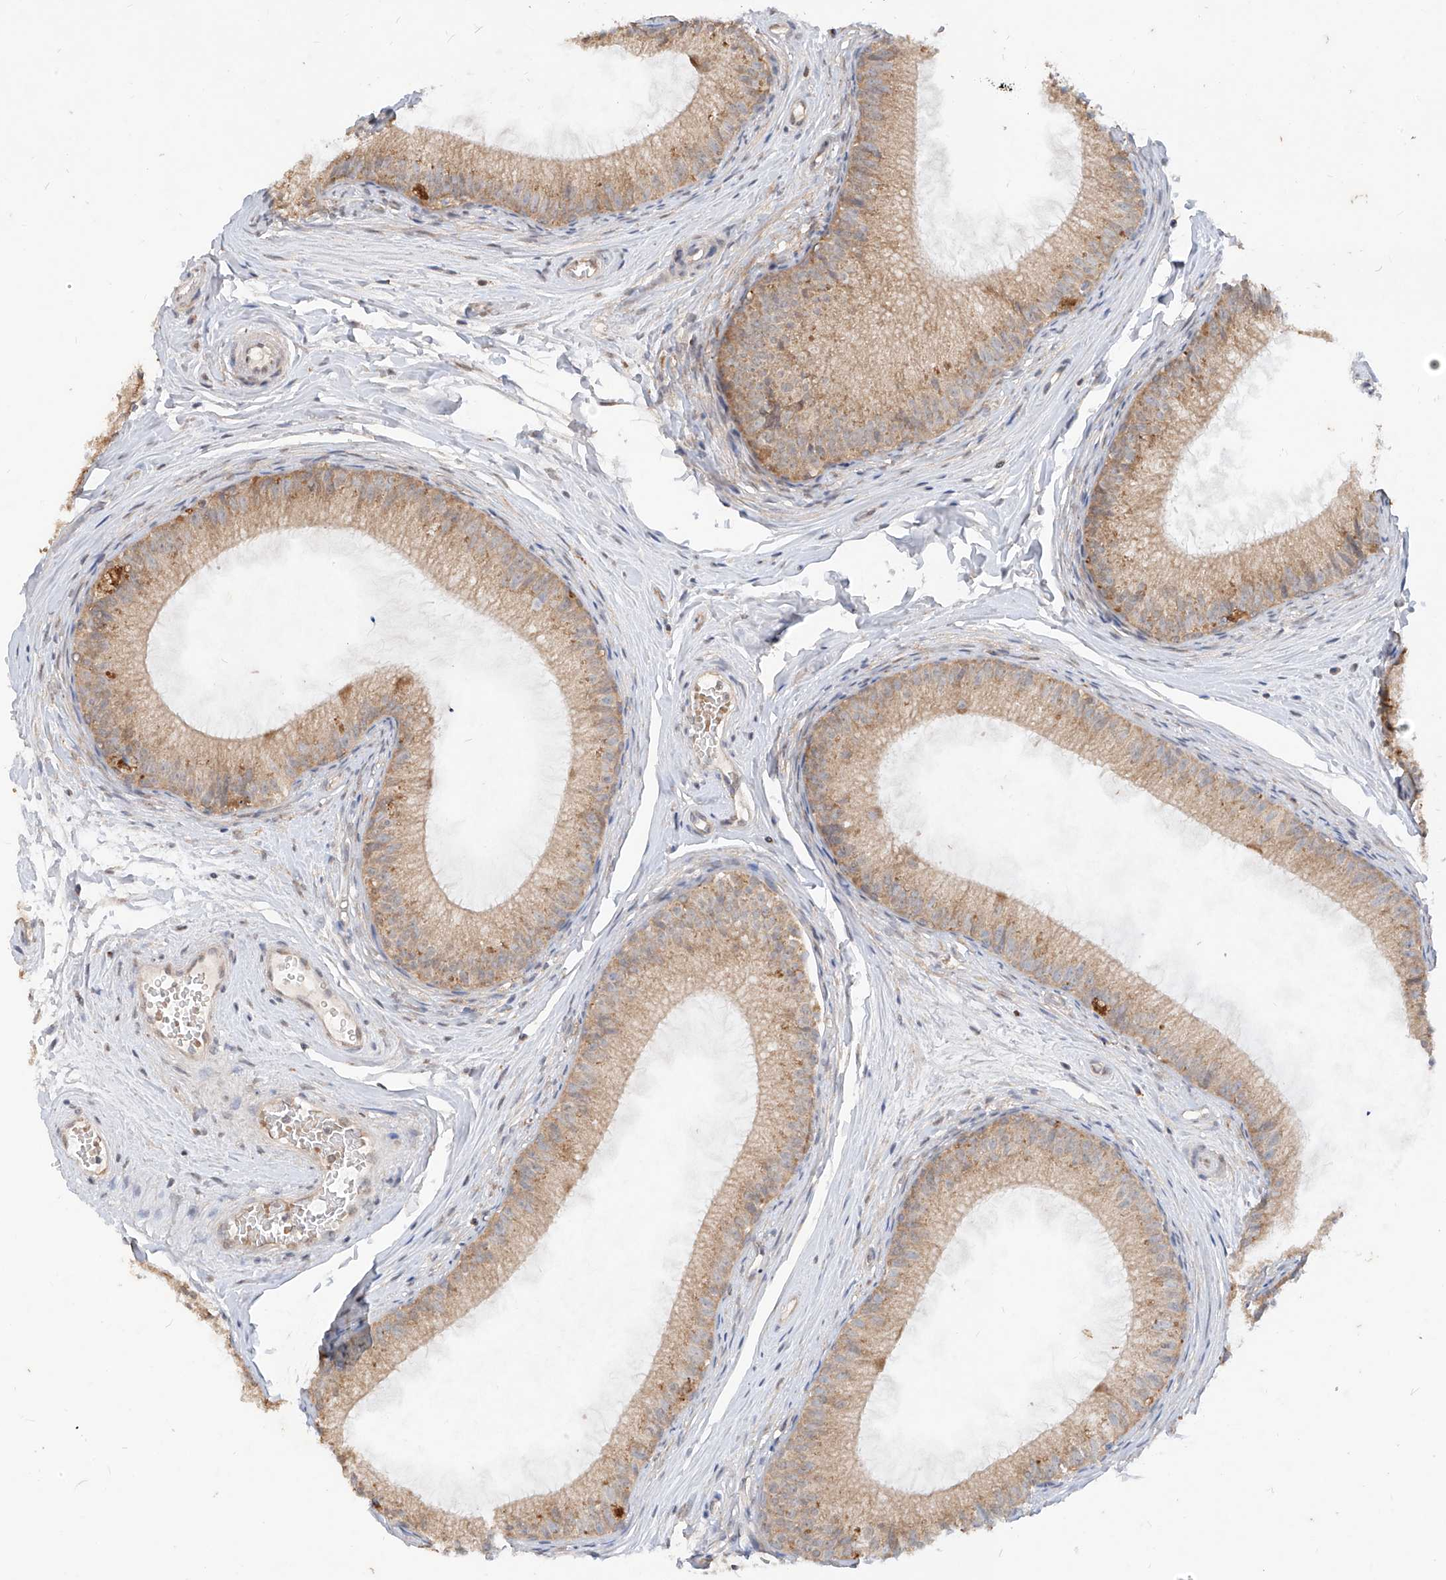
{"staining": {"intensity": "weak", "quantity": ">75%", "location": "cytoplasmic/membranous"}, "tissue": "epididymis", "cell_type": "Glandular cells", "image_type": "normal", "snomed": [{"axis": "morphology", "description": "Normal tissue, NOS"}, {"axis": "topography", "description": "Epididymis"}], "caption": "About >75% of glandular cells in unremarkable epididymis display weak cytoplasmic/membranous protein expression as visualized by brown immunohistochemical staining.", "gene": "MTUS2", "patient": {"sex": "male", "age": 34}}